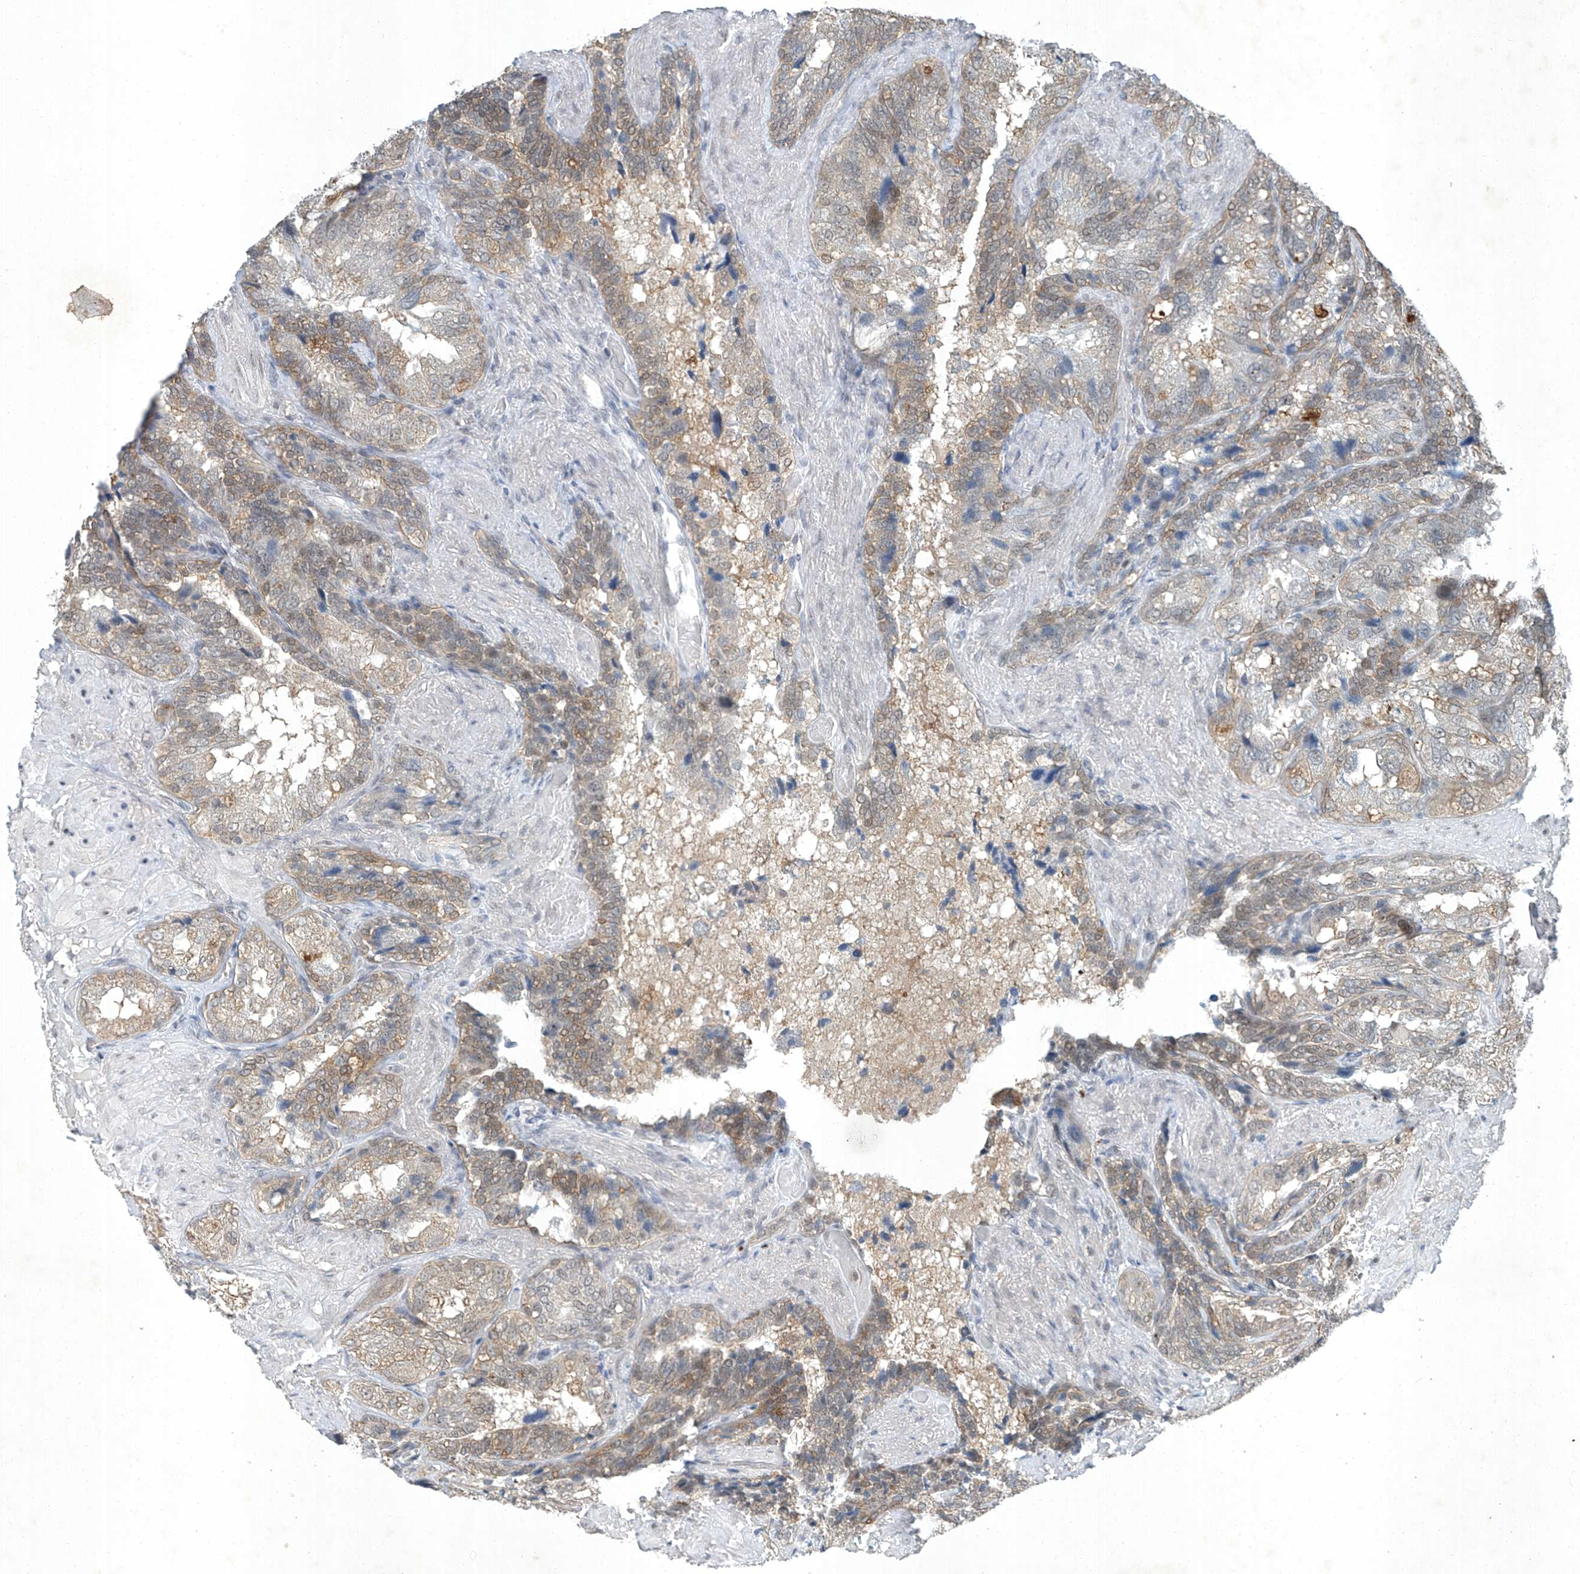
{"staining": {"intensity": "moderate", "quantity": ">75%", "location": "cytoplasmic/membranous"}, "tissue": "seminal vesicle", "cell_type": "Glandular cells", "image_type": "normal", "snomed": [{"axis": "morphology", "description": "Normal tissue, NOS"}, {"axis": "topography", "description": "Seminal veicle"}, {"axis": "topography", "description": "Peripheral nerve tissue"}], "caption": "The micrograph displays immunohistochemical staining of unremarkable seminal vesicle. There is moderate cytoplasmic/membranous staining is present in approximately >75% of glandular cells. The staining is performed using DAB (3,3'-diaminobenzidine) brown chromogen to label protein expression. The nuclei are counter-stained blue using hematoxylin.", "gene": "TAF8", "patient": {"sex": "male", "age": 63}}